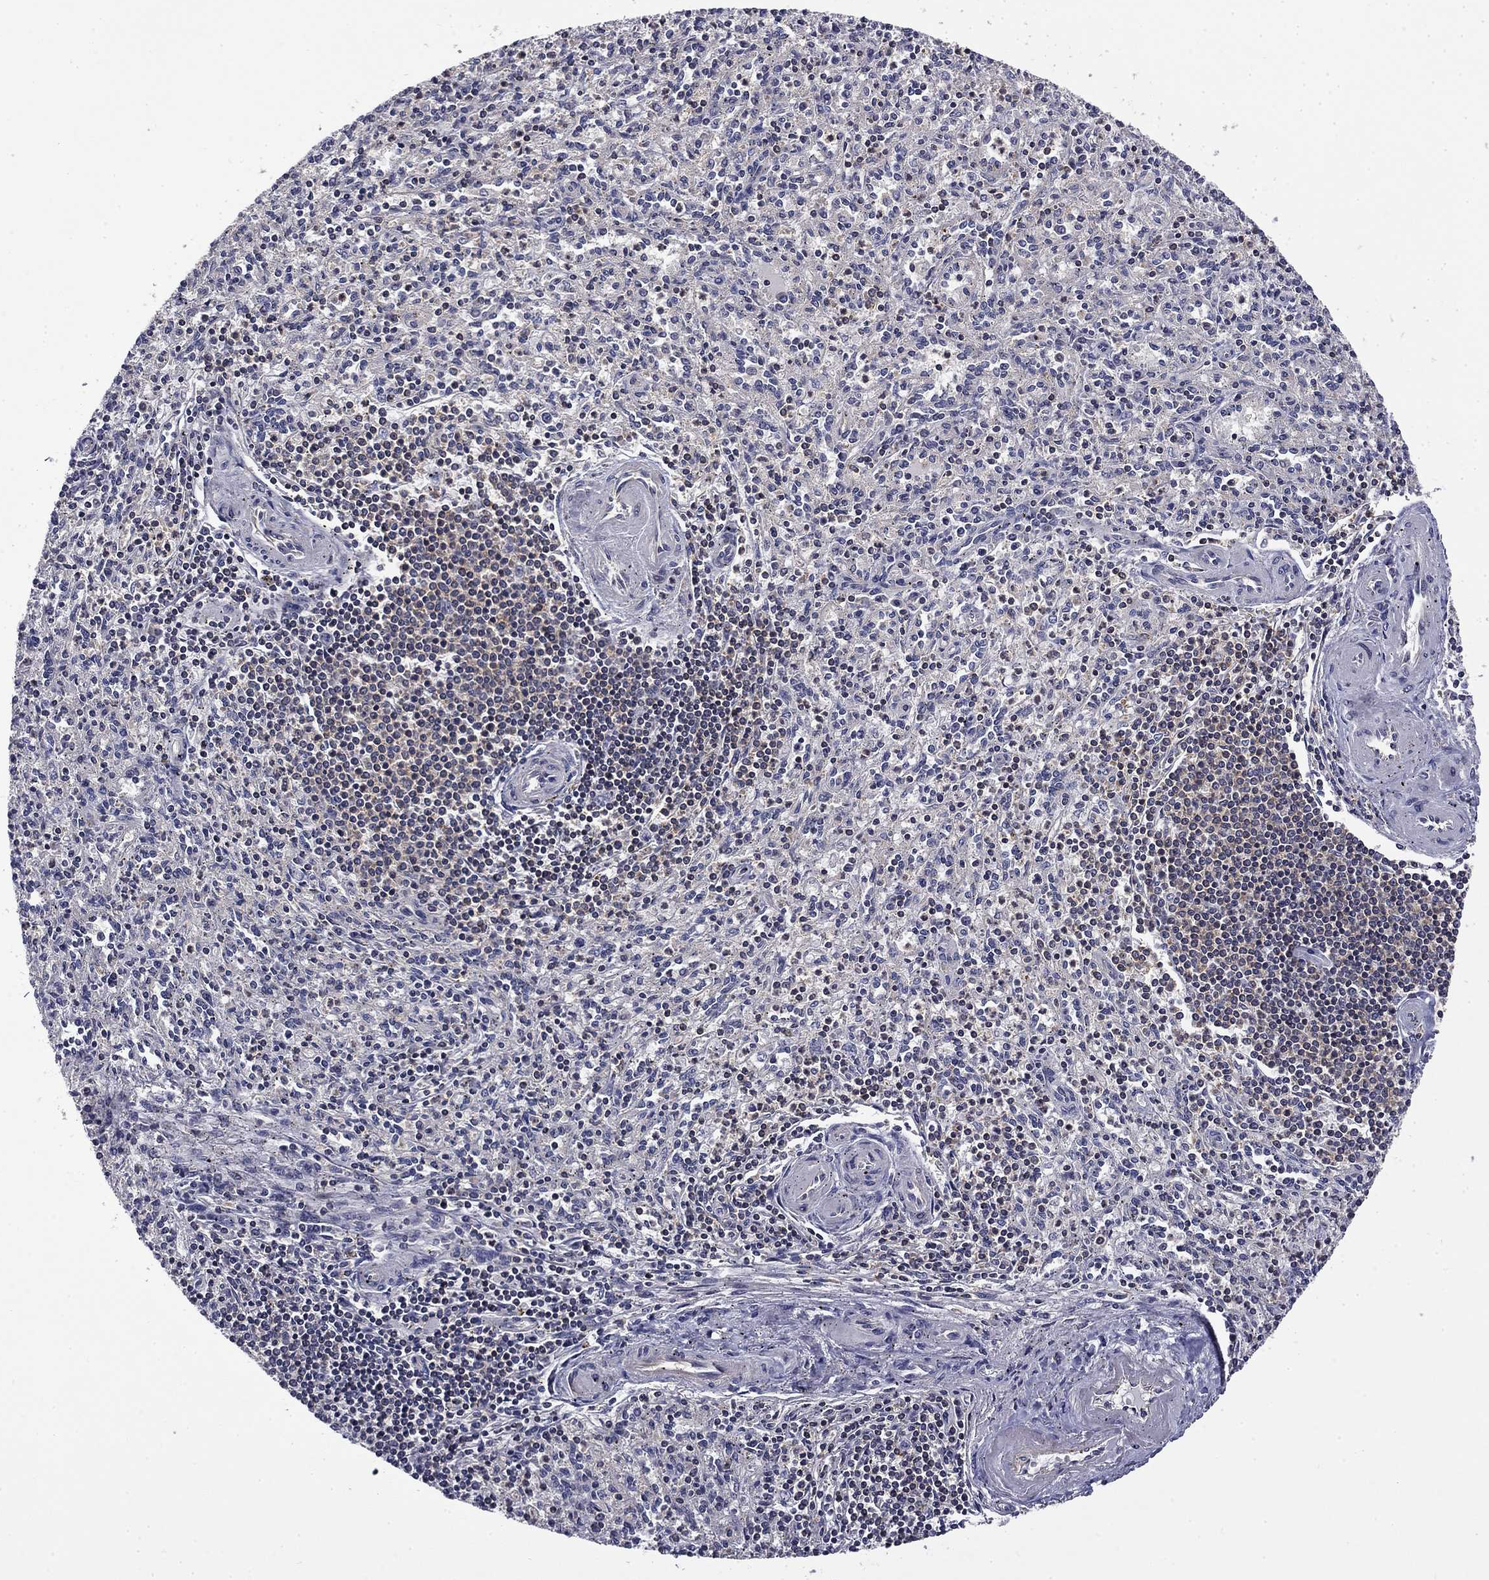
{"staining": {"intensity": "moderate", "quantity": "<25%", "location": "cytoplasmic/membranous"}, "tissue": "spleen", "cell_type": "Cells in red pulp", "image_type": "normal", "snomed": [{"axis": "morphology", "description": "Normal tissue, NOS"}, {"axis": "topography", "description": "Spleen"}], "caption": "Brown immunohistochemical staining in normal human spleen shows moderate cytoplasmic/membranous expression in about <25% of cells in red pulp.", "gene": "ARHGAP45", "patient": {"sex": "male", "age": 69}}